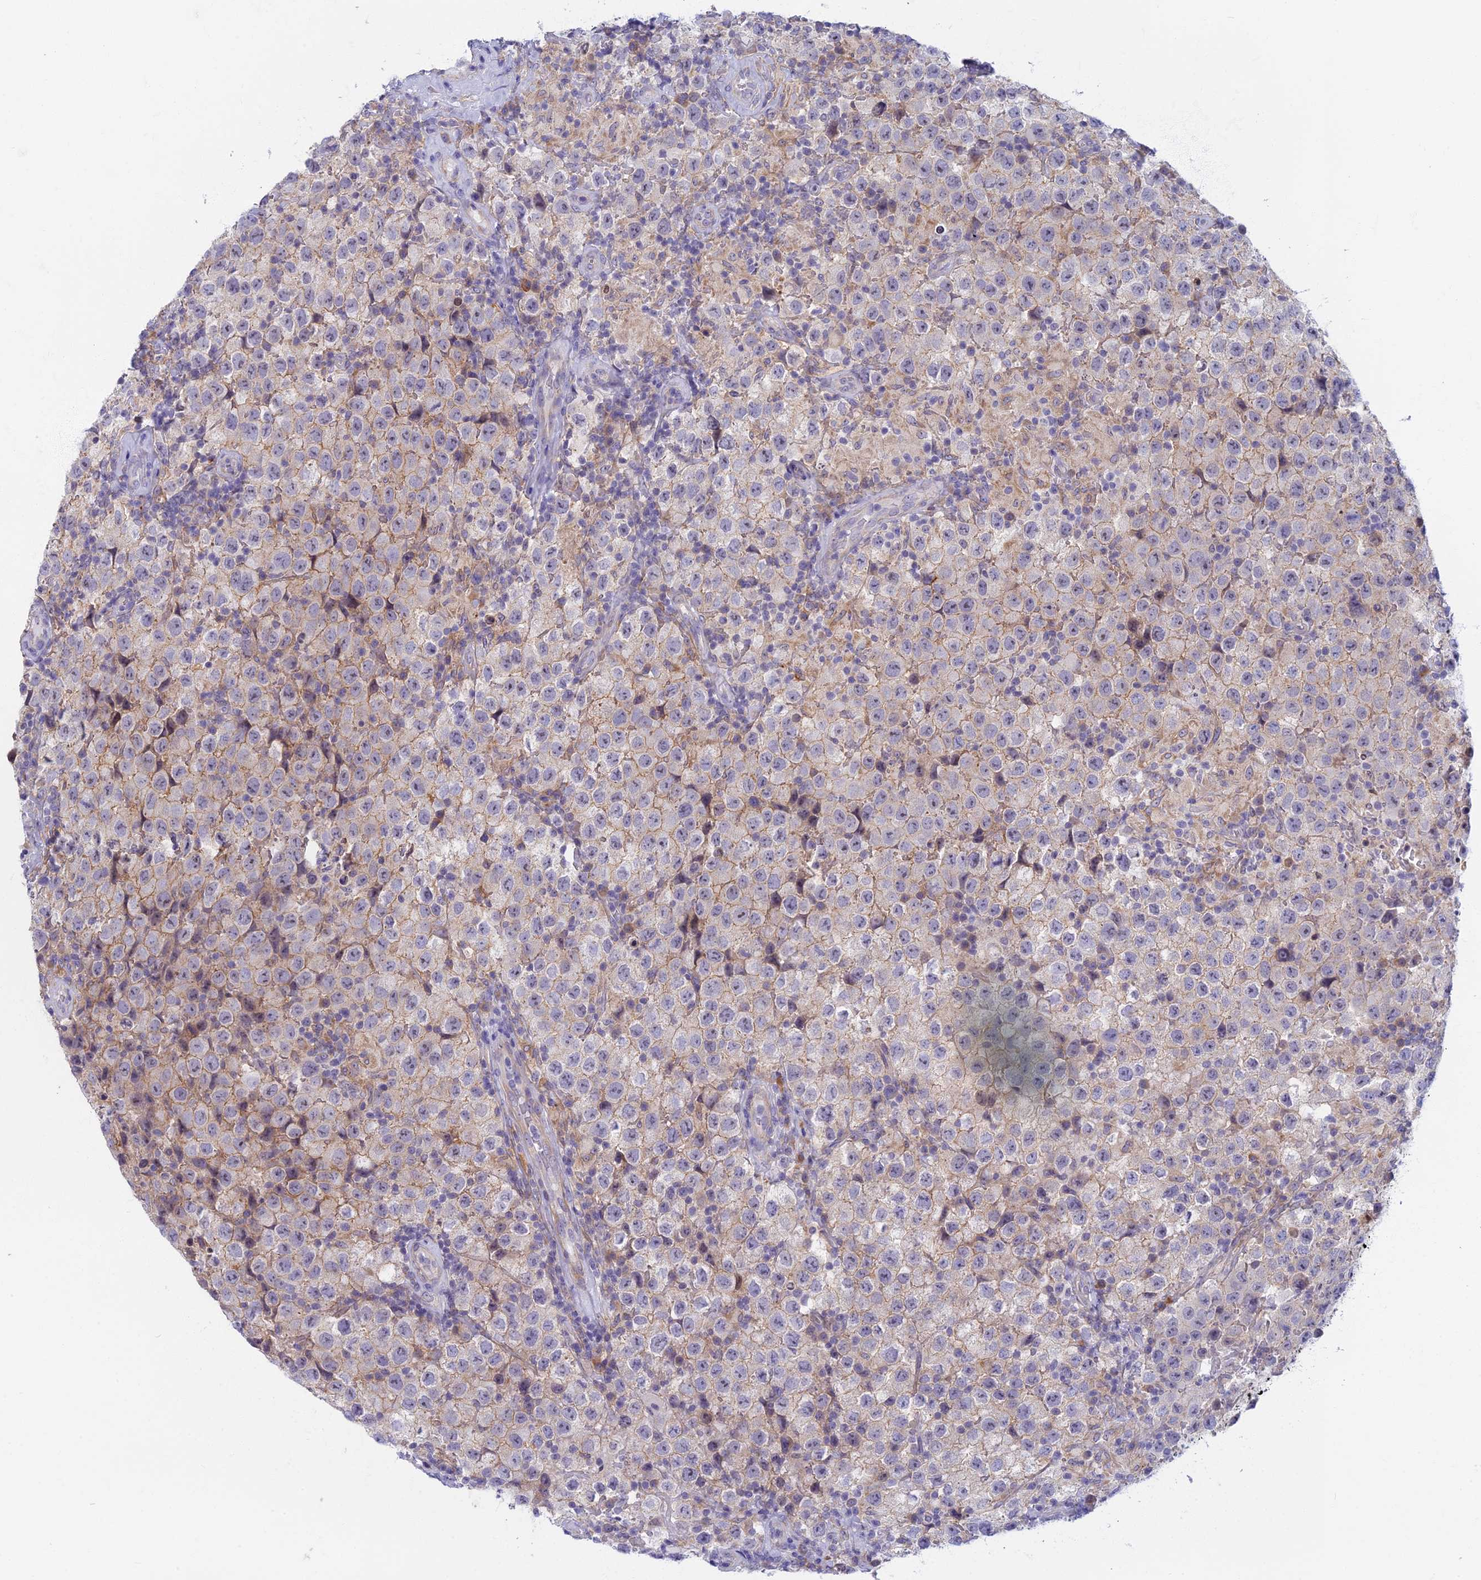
{"staining": {"intensity": "negative", "quantity": "none", "location": "none"}, "tissue": "testis cancer", "cell_type": "Tumor cells", "image_type": "cancer", "snomed": [{"axis": "morphology", "description": "Seminoma, NOS"}, {"axis": "morphology", "description": "Carcinoma, Embryonal, NOS"}, {"axis": "topography", "description": "Testis"}], "caption": "Photomicrograph shows no protein staining in tumor cells of embryonal carcinoma (testis) tissue.", "gene": "DDX51", "patient": {"sex": "male", "age": 41}}